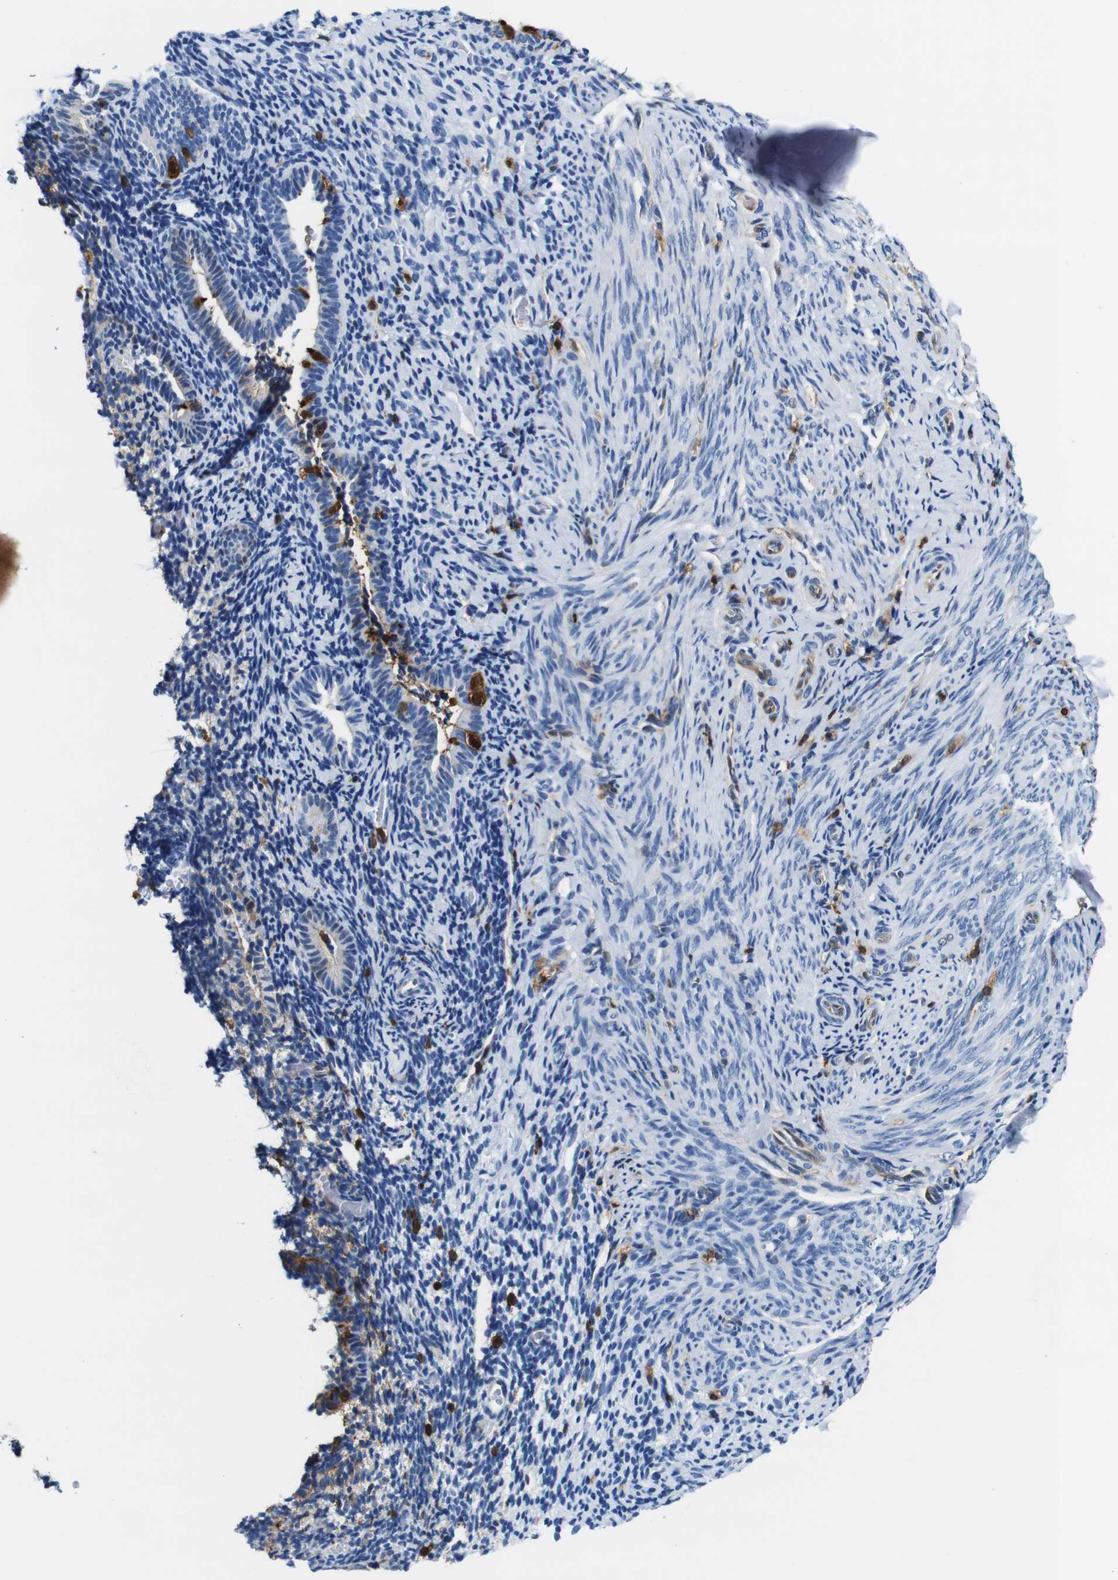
{"staining": {"intensity": "negative", "quantity": "none", "location": "none"}, "tissue": "endometrium", "cell_type": "Cells in endometrial stroma", "image_type": "normal", "snomed": [{"axis": "morphology", "description": "Normal tissue, NOS"}, {"axis": "topography", "description": "Endometrium"}], "caption": "The micrograph shows no staining of cells in endometrial stroma in benign endometrium.", "gene": "ANXA1", "patient": {"sex": "female", "age": 51}}